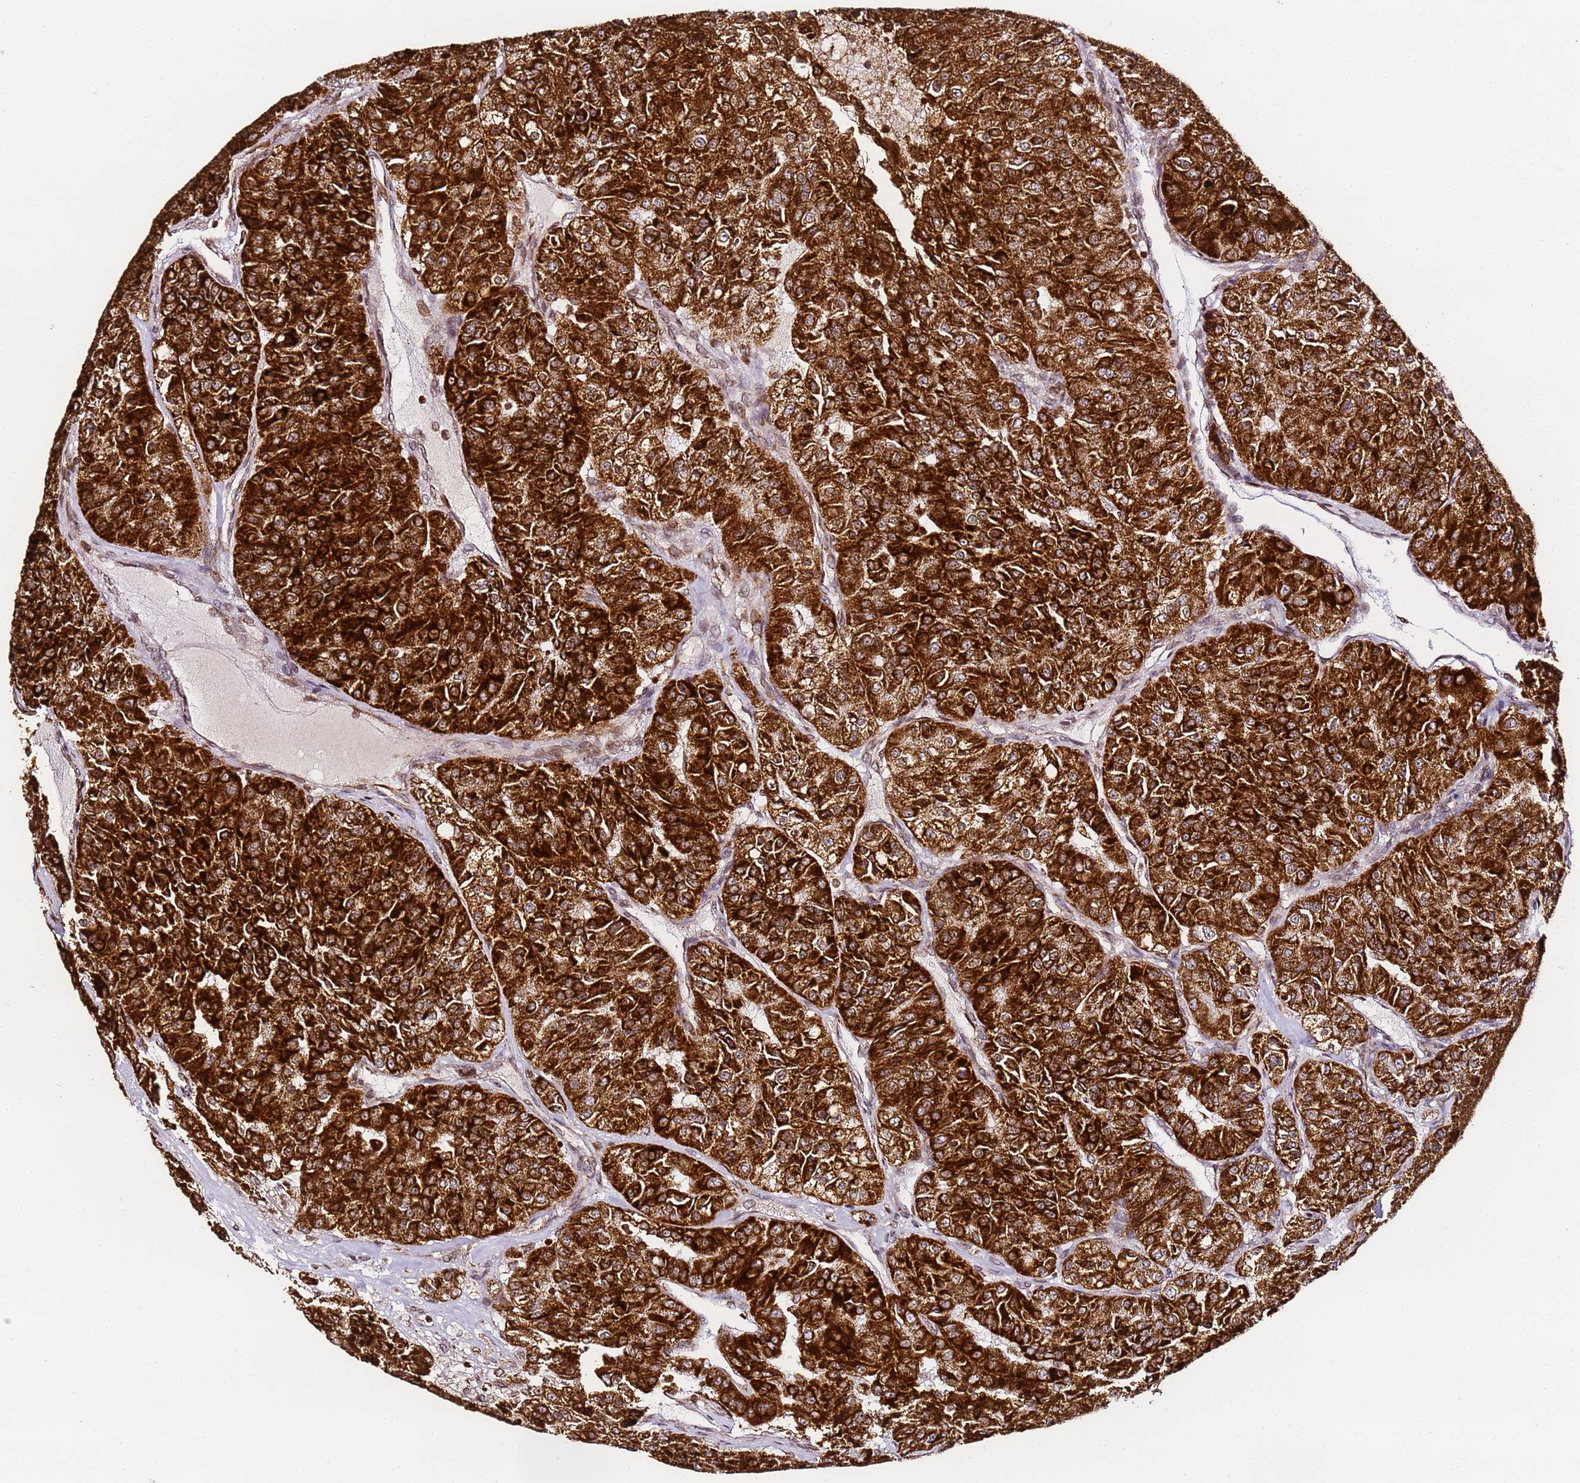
{"staining": {"intensity": "strong", "quantity": ">75%", "location": "cytoplasmic/membranous"}, "tissue": "renal cancer", "cell_type": "Tumor cells", "image_type": "cancer", "snomed": [{"axis": "morphology", "description": "Adenocarcinoma, NOS"}, {"axis": "topography", "description": "Kidney"}], "caption": "The photomicrograph displays a brown stain indicating the presence of a protein in the cytoplasmic/membranous of tumor cells in adenocarcinoma (renal). Immunohistochemistry (ihc) stains the protein in brown and the nuclei are stained blue.", "gene": "HSPE1", "patient": {"sex": "female", "age": 63}}